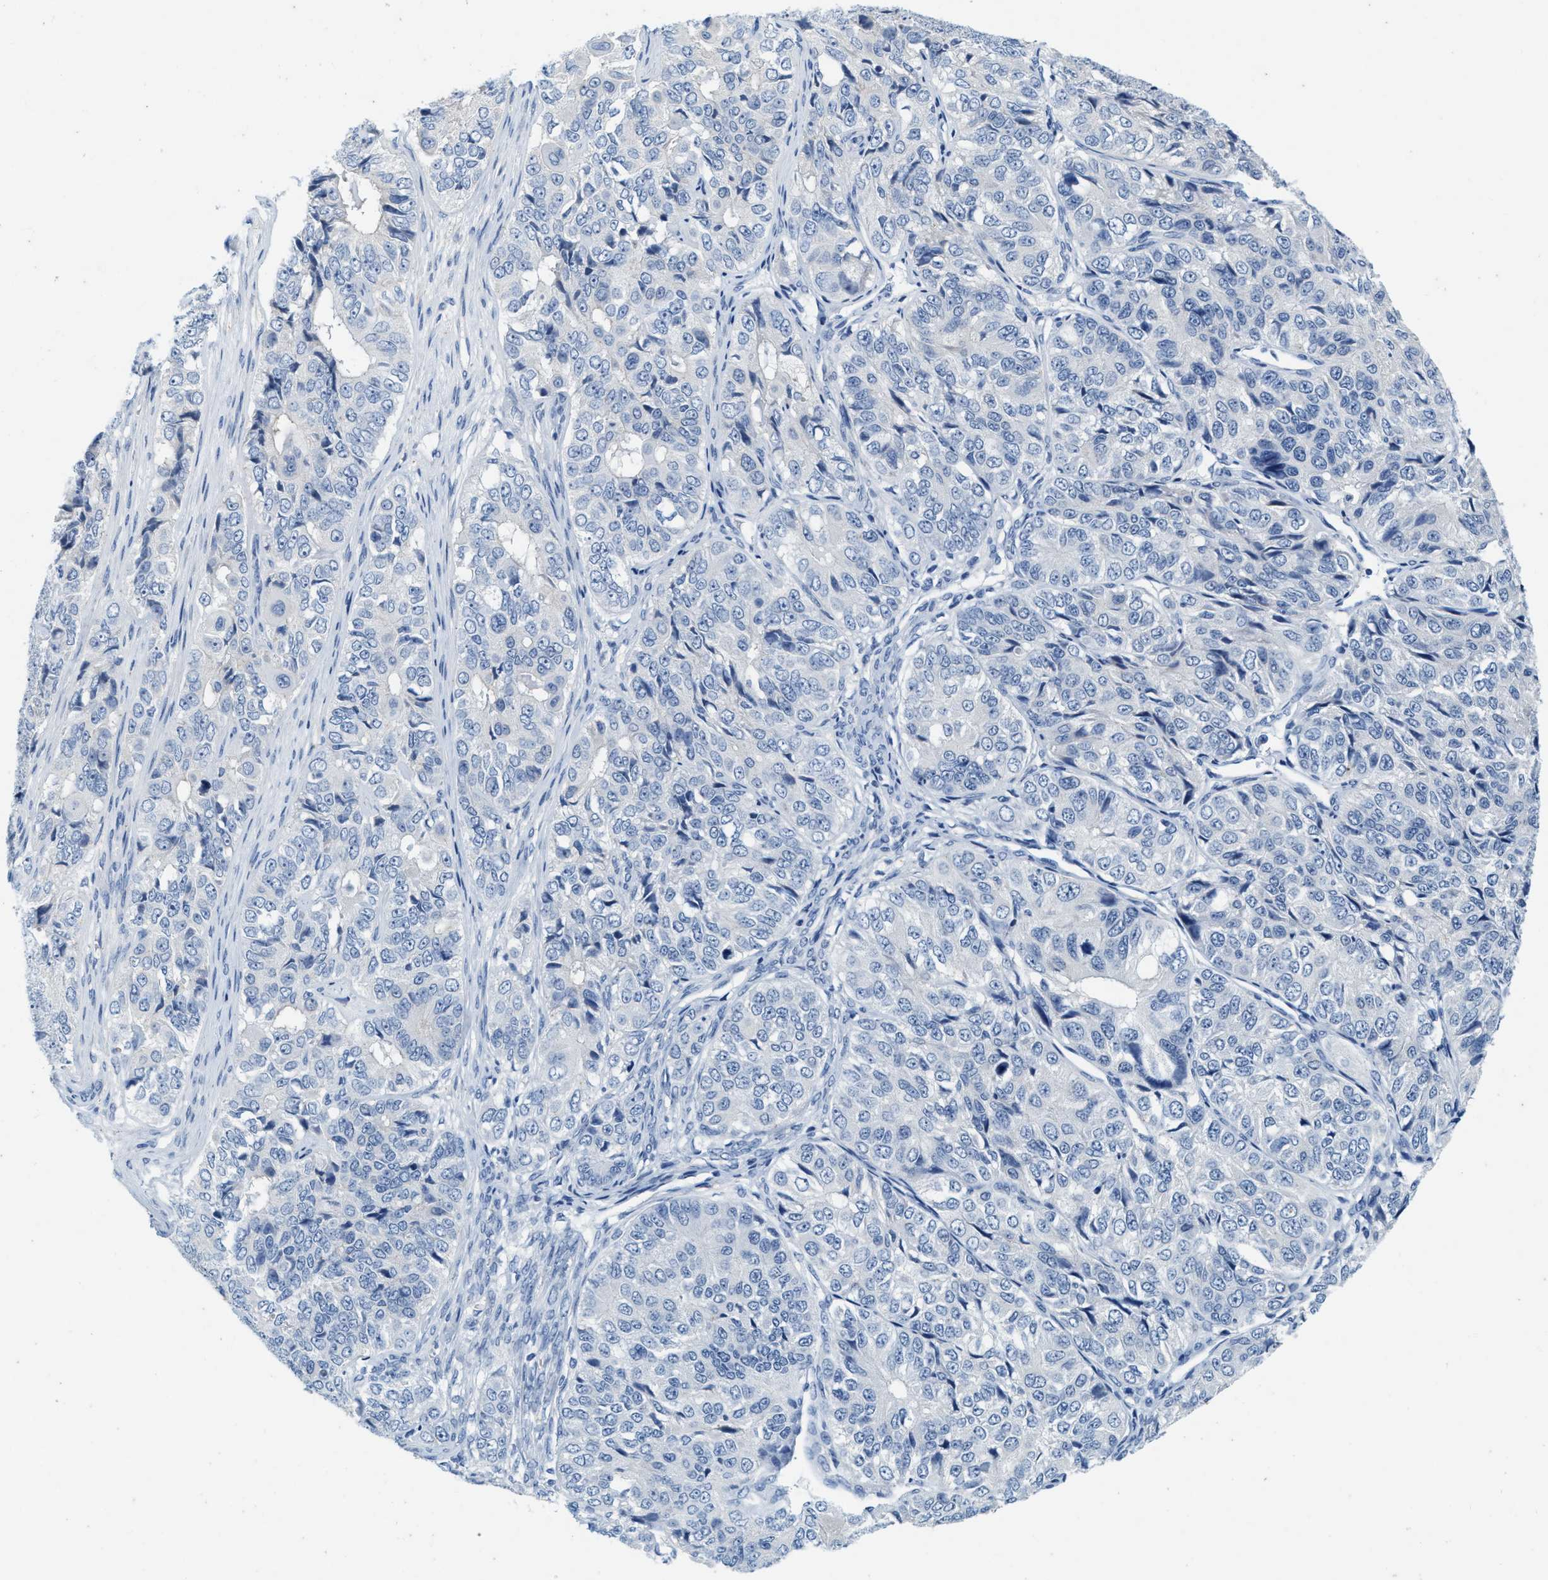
{"staining": {"intensity": "negative", "quantity": "none", "location": "none"}, "tissue": "ovarian cancer", "cell_type": "Tumor cells", "image_type": "cancer", "snomed": [{"axis": "morphology", "description": "Carcinoma, endometroid"}, {"axis": "topography", "description": "Ovary"}], "caption": "A photomicrograph of human ovarian cancer is negative for staining in tumor cells.", "gene": "ABCB11", "patient": {"sex": "female", "age": 51}}